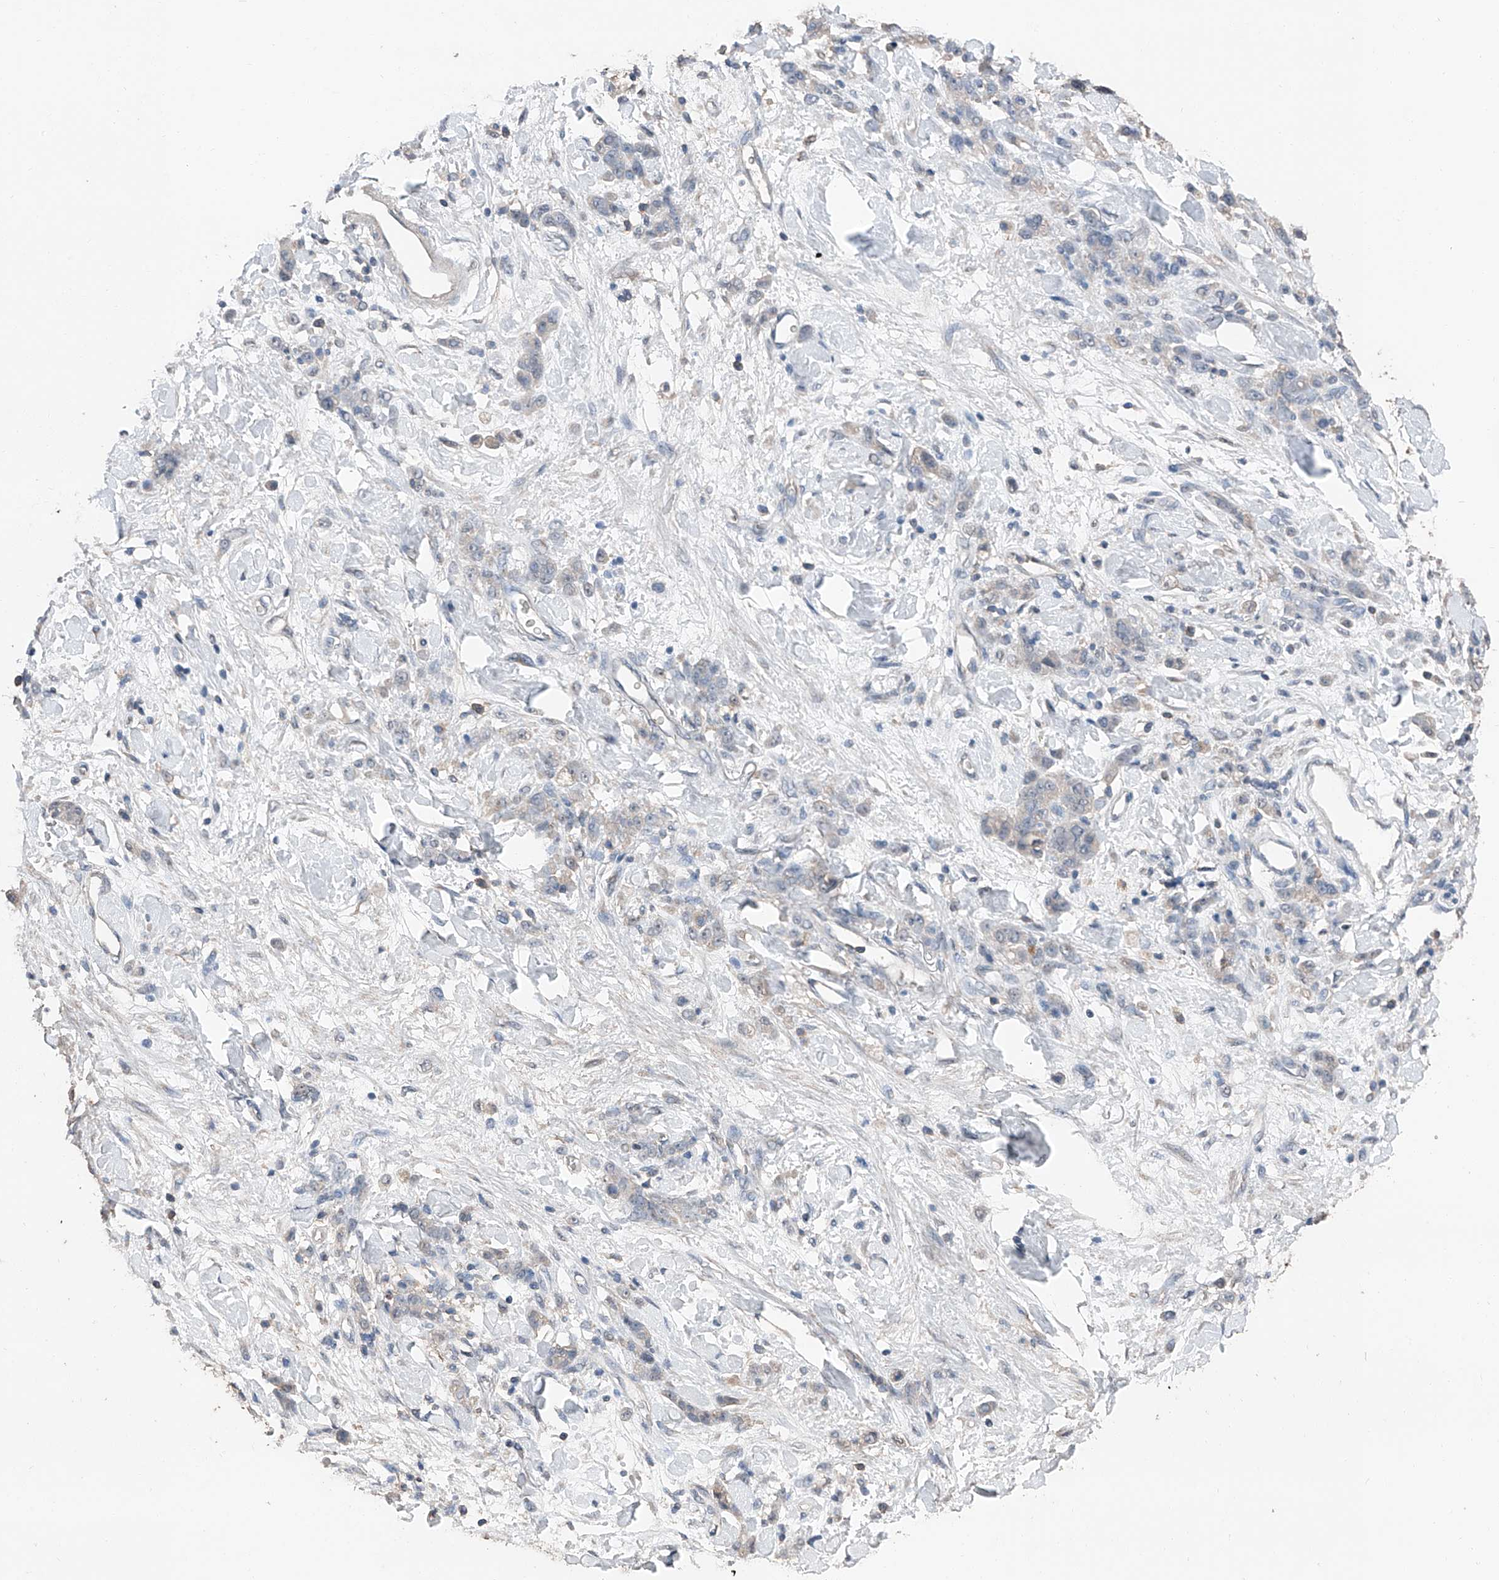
{"staining": {"intensity": "negative", "quantity": "none", "location": "none"}, "tissue": "stomach cancer", "cell_type": "Tumor cells", "image_type": "cancer", "snomed": [{"axis": "morphology", "description": "Normal tissue, NOS"}, {"axis": "morphology", "description": "Adenocarcinoma, NOS"}, {"axis": "topography", "description": "Stomach"}], "caption": "Tumor cells are negative for protein expression in human adenocarcinoma (stomach). The staining was performed using DAB to visualize the protein expression in brown, while the nuclei were stained in blue with hematoxylin (Magnification: 20x).", "gene": "MAMLD1", "patient": {"sex": "male", "age": 82}}